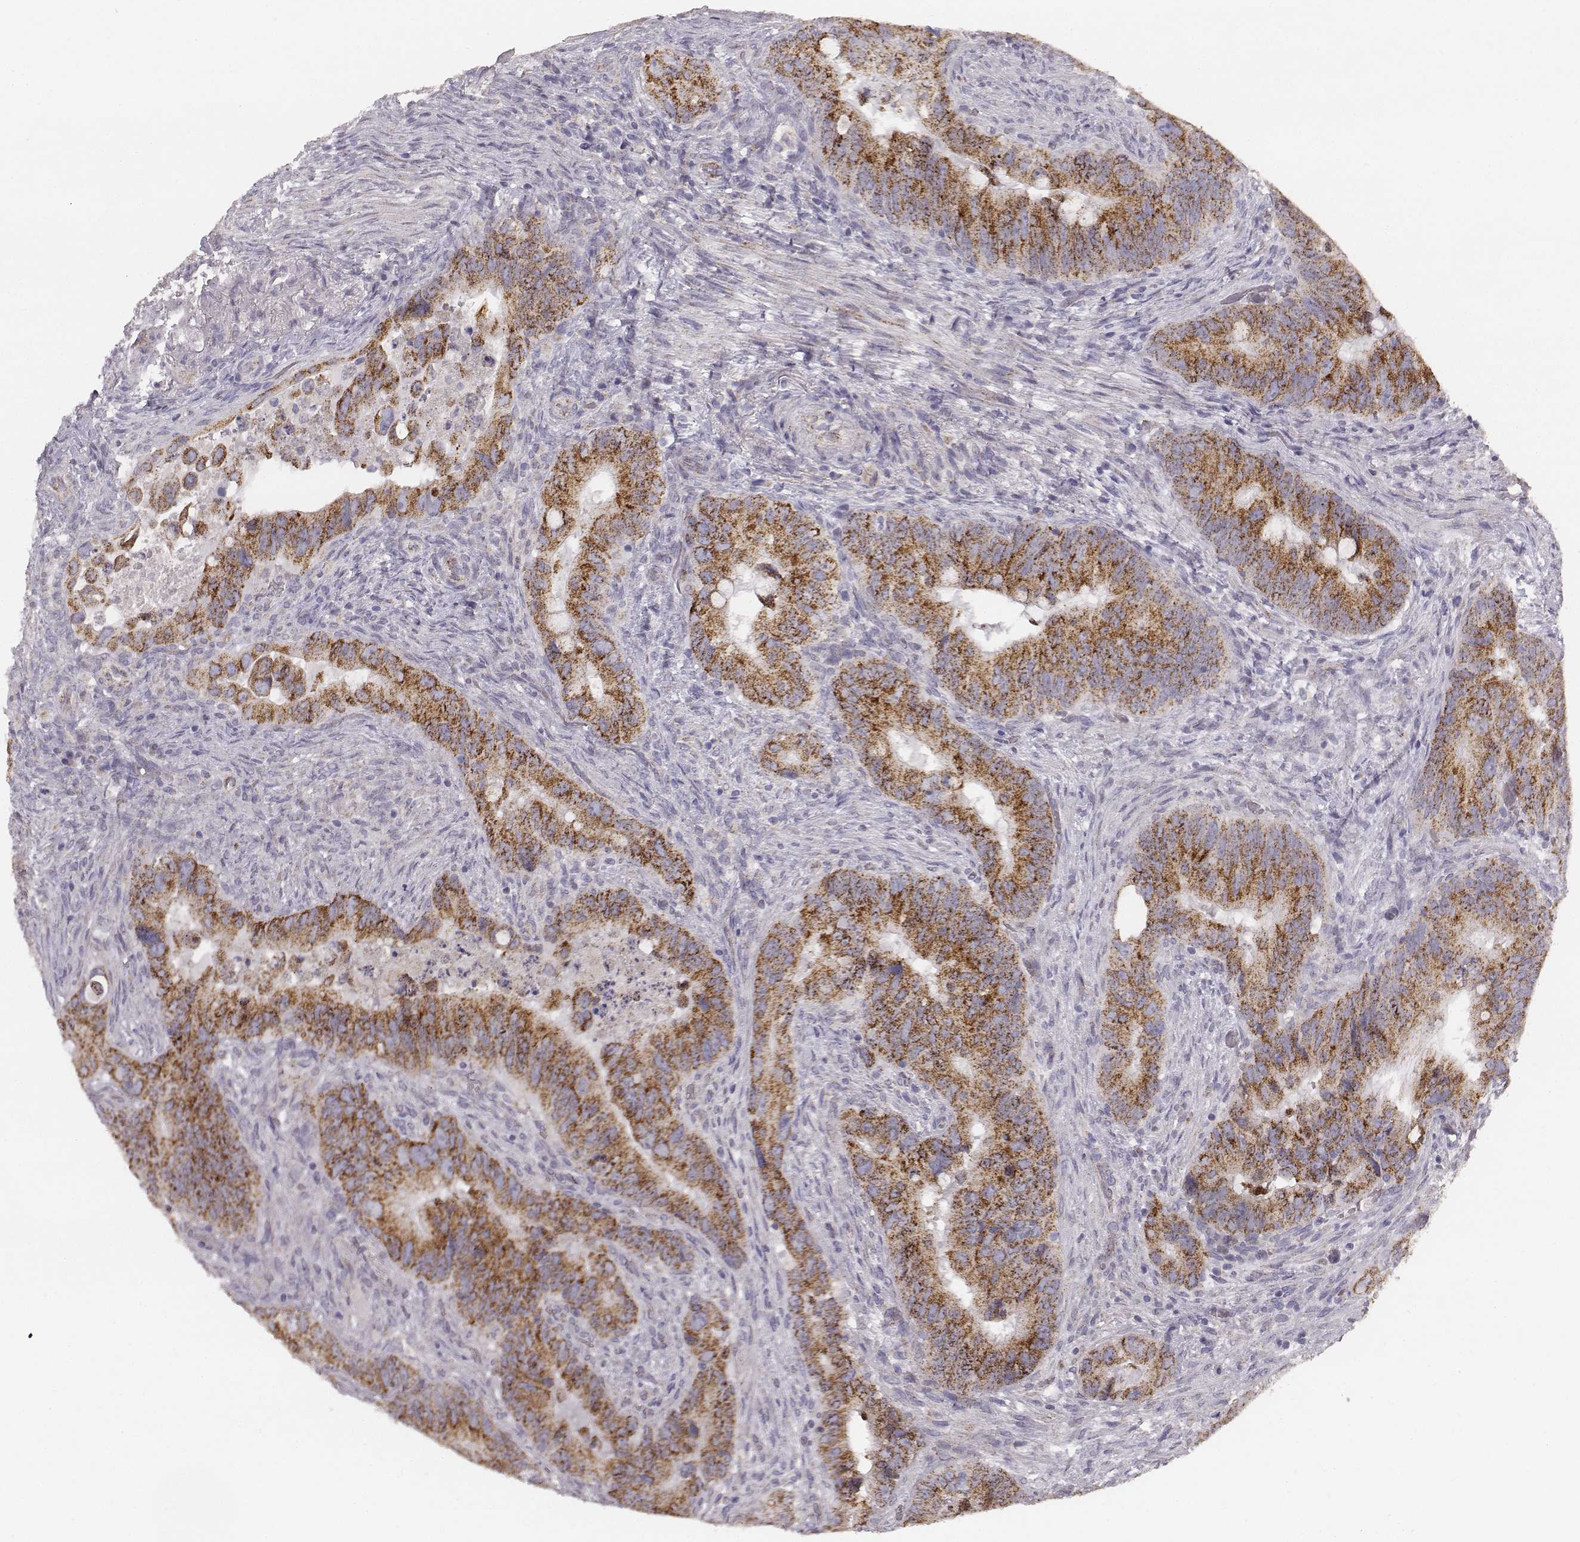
{"staining": {"intensity": "strong", "quantity": ">75%", "location": "cytoplasmic/membranous"}, "tissue": "colorectal cancer", "cell_type": "Tumor cells", "image_type": "cancer", "snomed": [{"axis": "morphology", "description": "Adenocarcinoma, NOS"}, {"axis": "topography", "description": "Rectum"}], "caption": "Colorectal adenocarcinoma stained with a brown dye displays strong cytoplasmic/membranous positive staining in about >75% of tumor cells.", "gene": "ABCD3", "patient": {"sex": "male", "age": 78}}